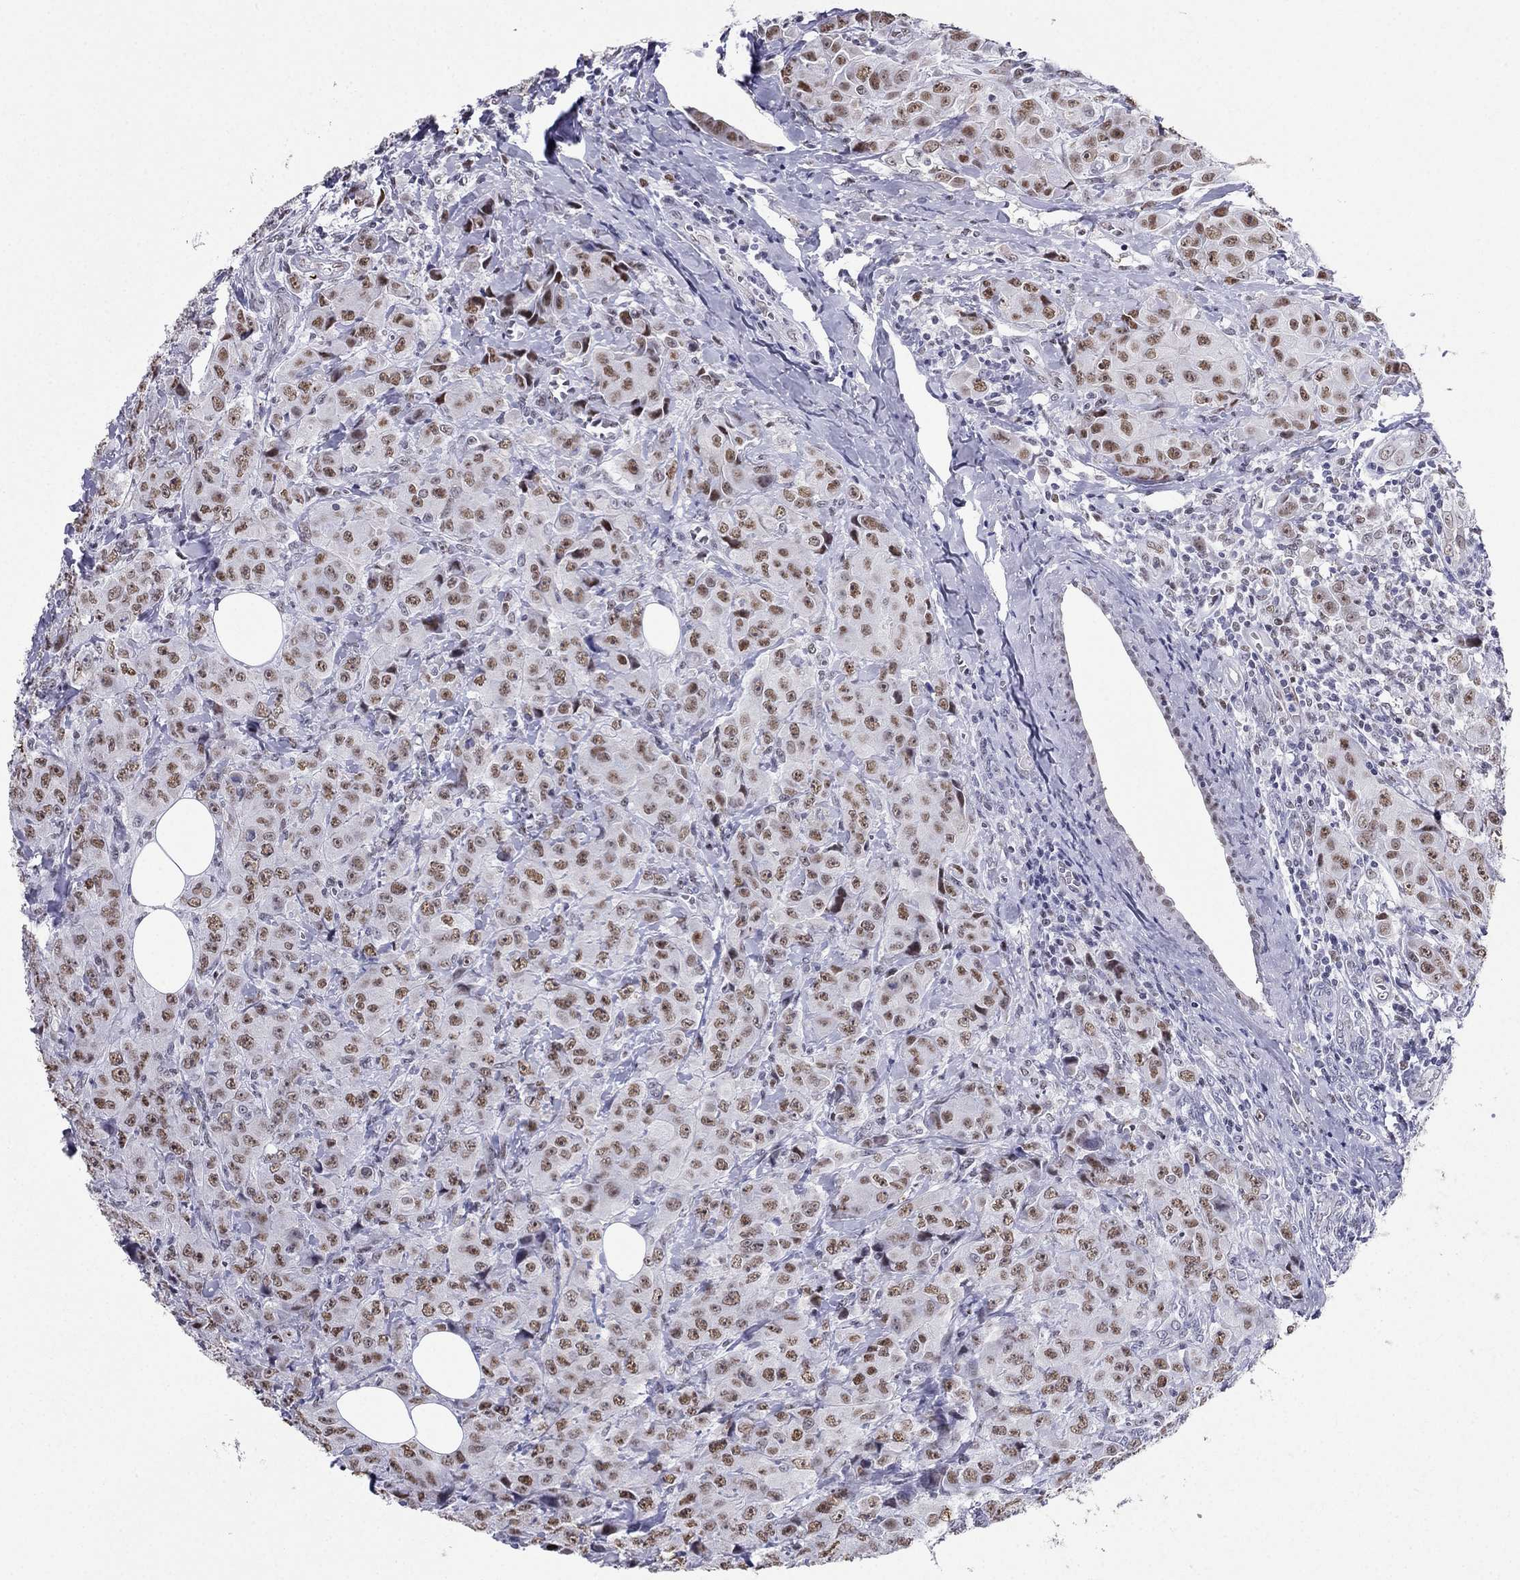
{"staining": {"intensity": "moderate", "quantity": "25%-75%", "location": "nuclear"}, "tissue": "breast cancer", "cell_type": "Tumor cells", "image_type": "cancer", "snomed": [{"axis": "morphology", "description": "Duct carcinoma"}, {"axis": "topography", "description": "Breast"}], "caption": "Brown immunohistochemical staining in human breast cancer (infiltrating ductal carcinoma) exhibits moderate nuclear expression in about 25%-75% of tumor cells.", "gene": "PPM1G", "patient": {"sex": "female", "age": 43}}